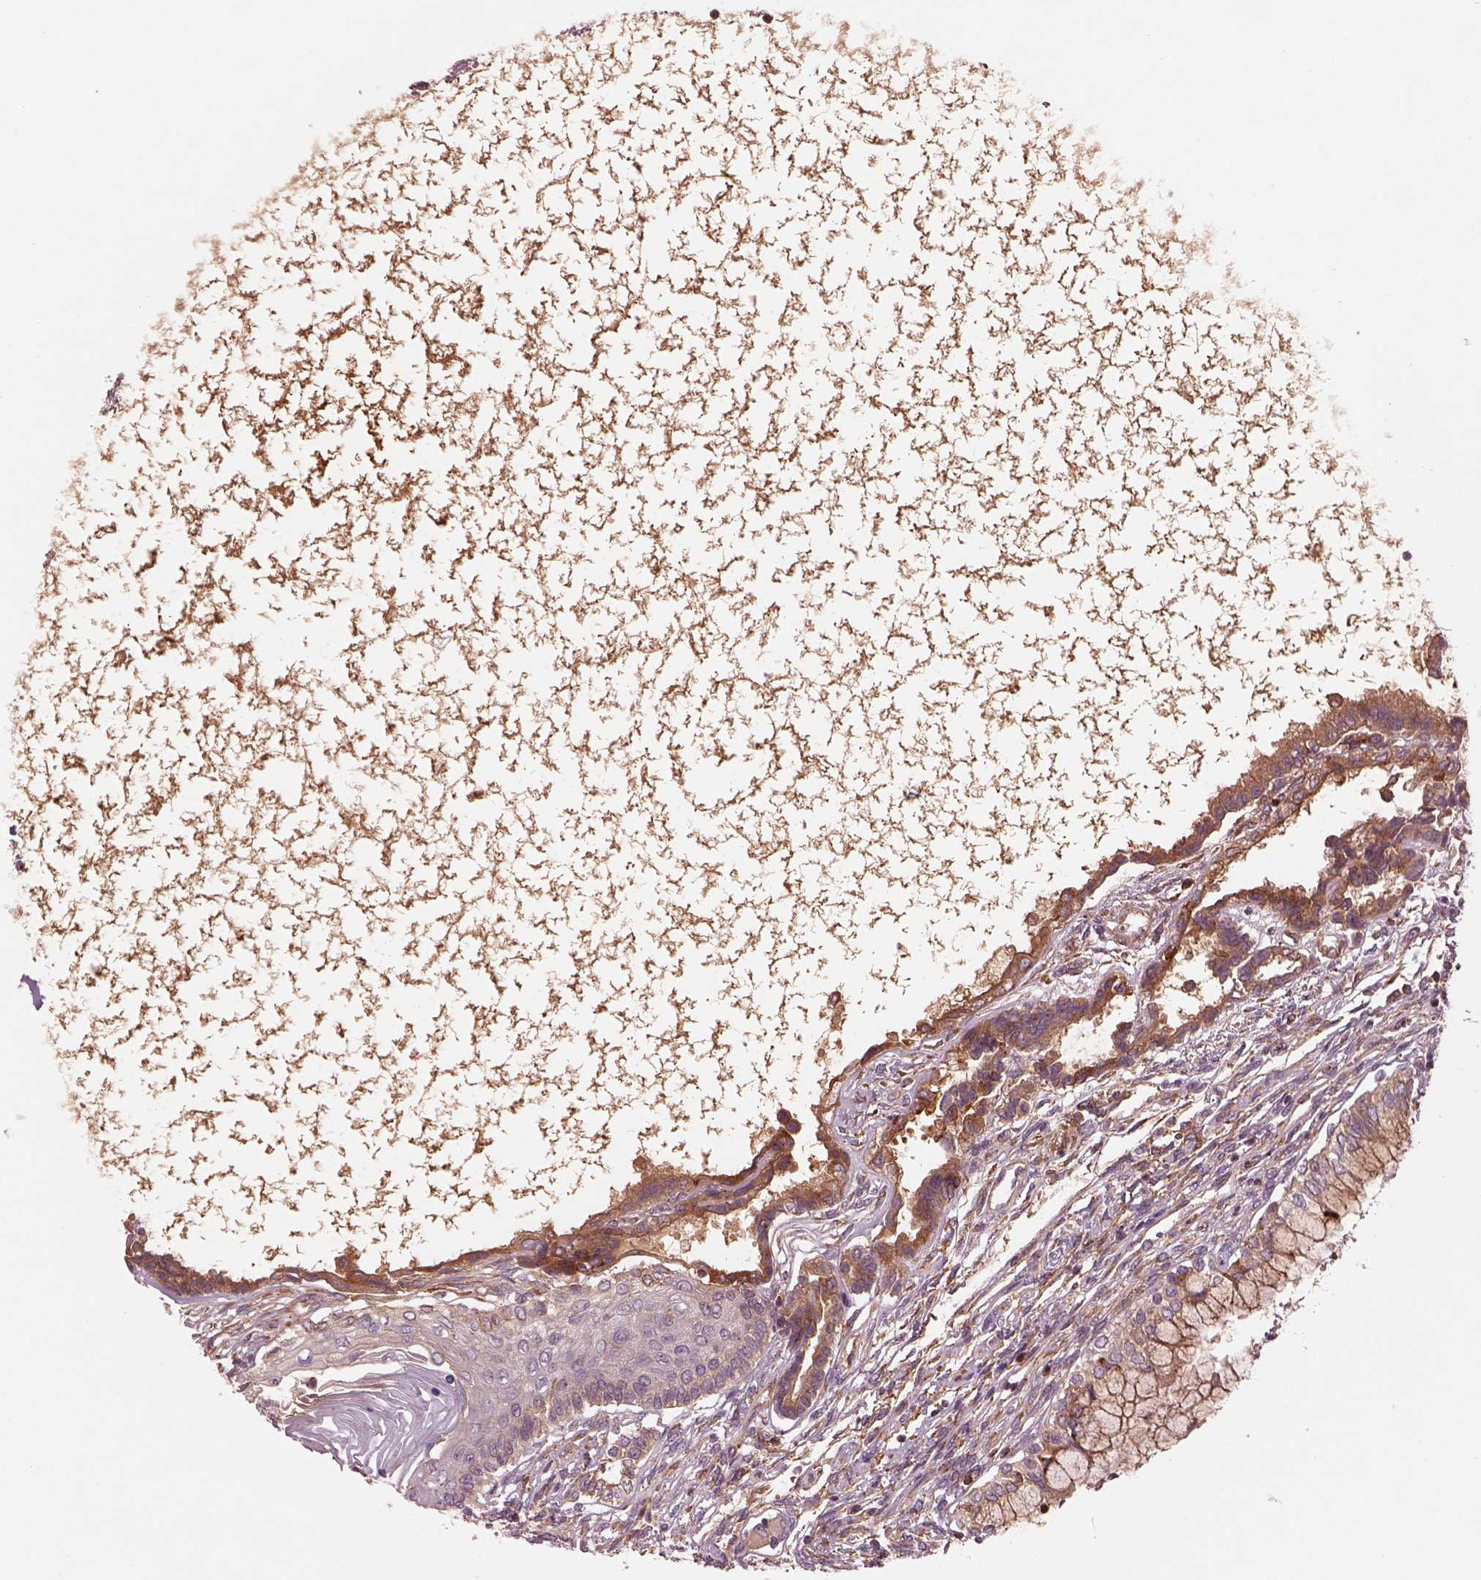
{"staining": {"intensity": "moderate", "quantity": "25%-75%", "location": "cytoplasmic/membranous"}, "tissue": "testis cancer", "cell_type": "Tumor cells", "image_type": "cancer", "snomed": [{"axis": "morphology", "description": "Carcinoma, Embryonal, NOS"}, {"axis": "topography", "description": "Testis"}], "caption": "Moderate cytoplasmic/membranous positivity is present in approximately 25%-75% of tumor cells in testis cancer (embryonal carcinoma).", "gene": "ASCC2", "patient": {"sex": "male", "age": 37}}